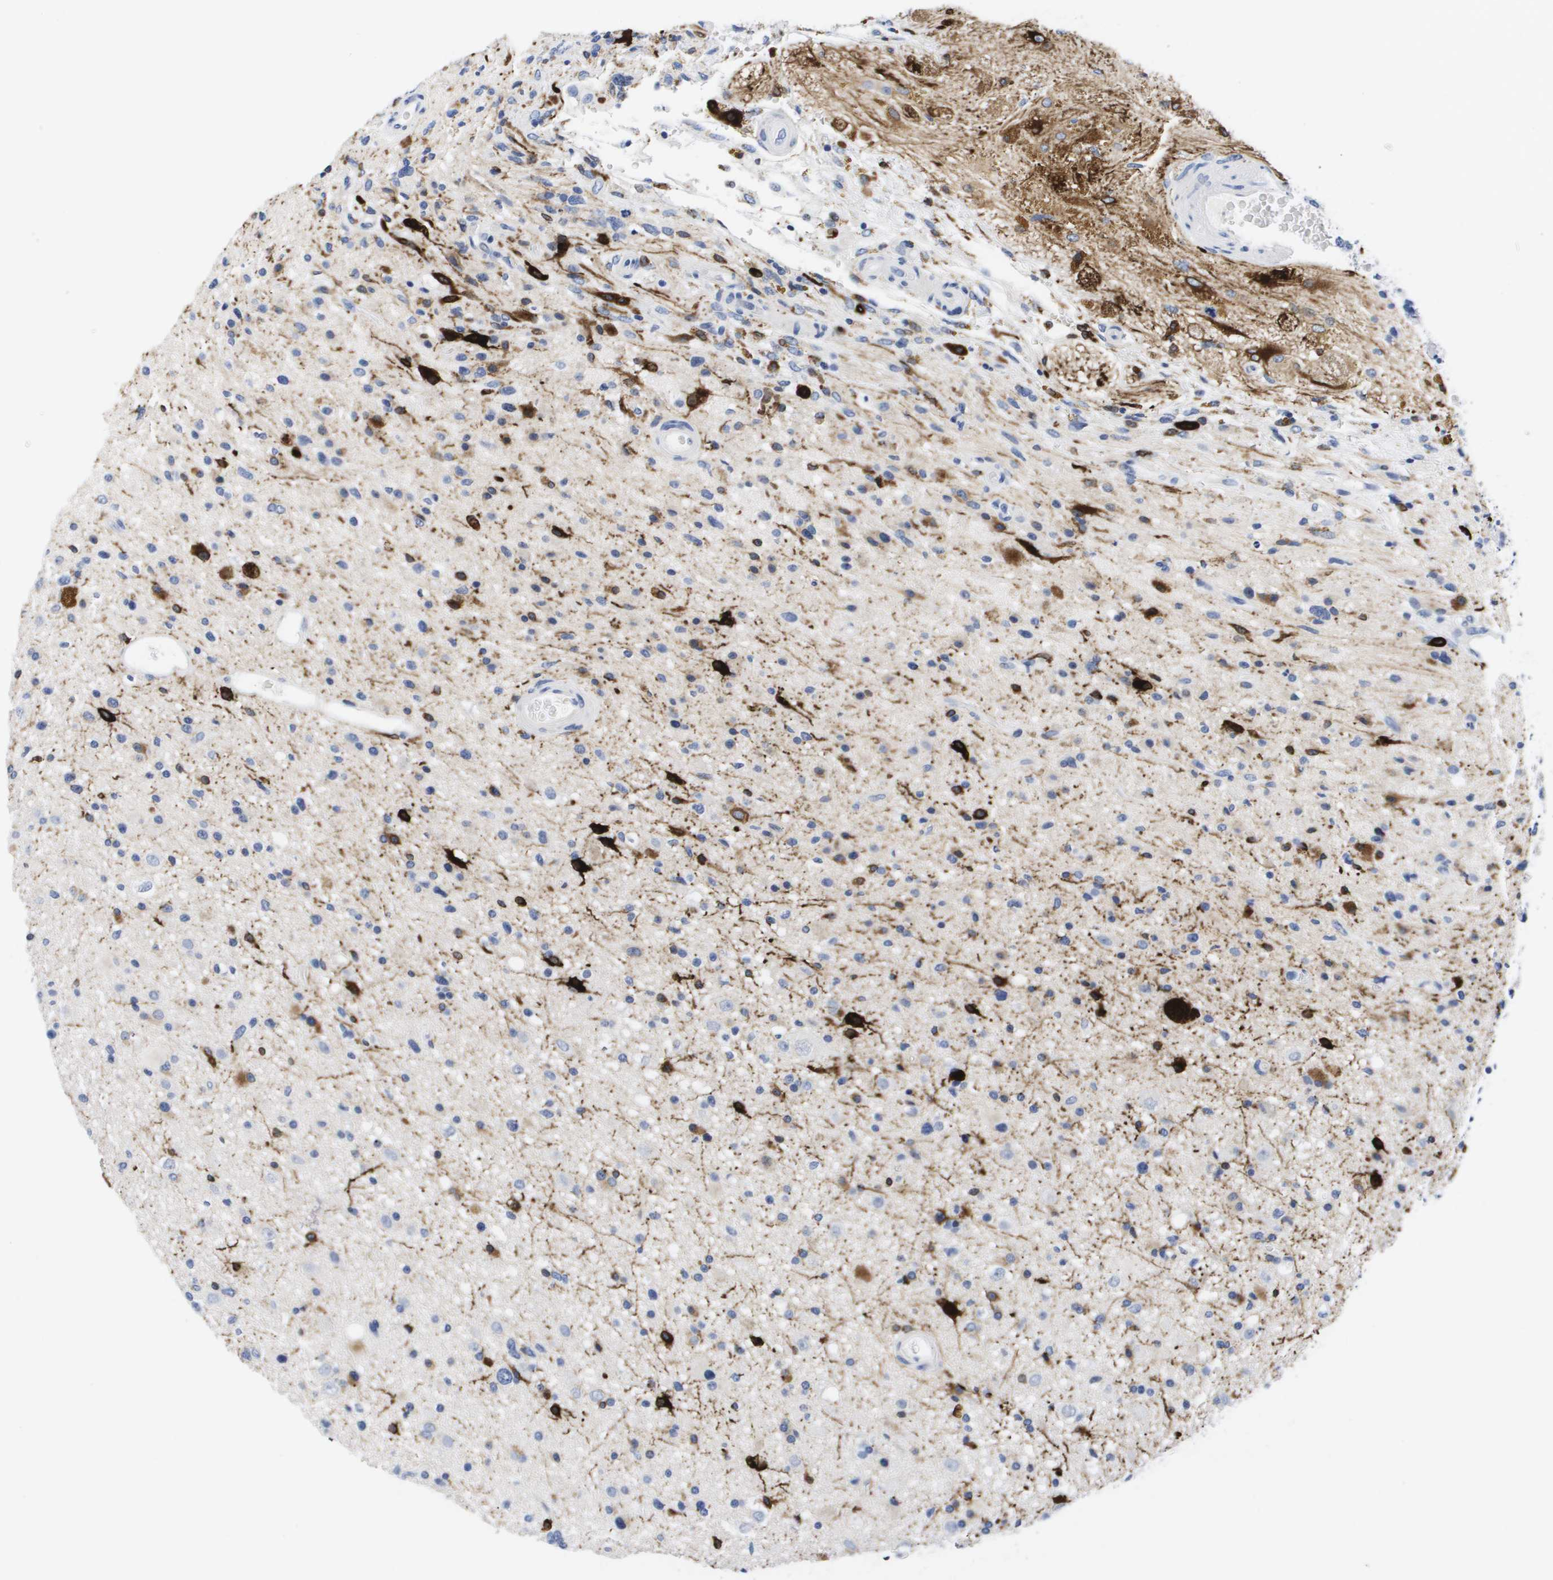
{"staining": {"intensity": "strong", "quantity": "<25%", "location": "cytoplasmic/membranous"}, "tissue": "glioma", "cell_type": "Tumor cells", "image_type": "cancer", "snomed": [{"axis": "morphology", "description": "Glioma, malignant, High grade"}, {"axis": "topography", "description": "Brain"}], "caption": "Malignant glioma (high-grade) stained with IHC displays strong cytoplasmic/membranous expression in approximately <25% of tumor cells.", "gene": "HMOX1", "patient": {"sex": "male", "age": 33}}